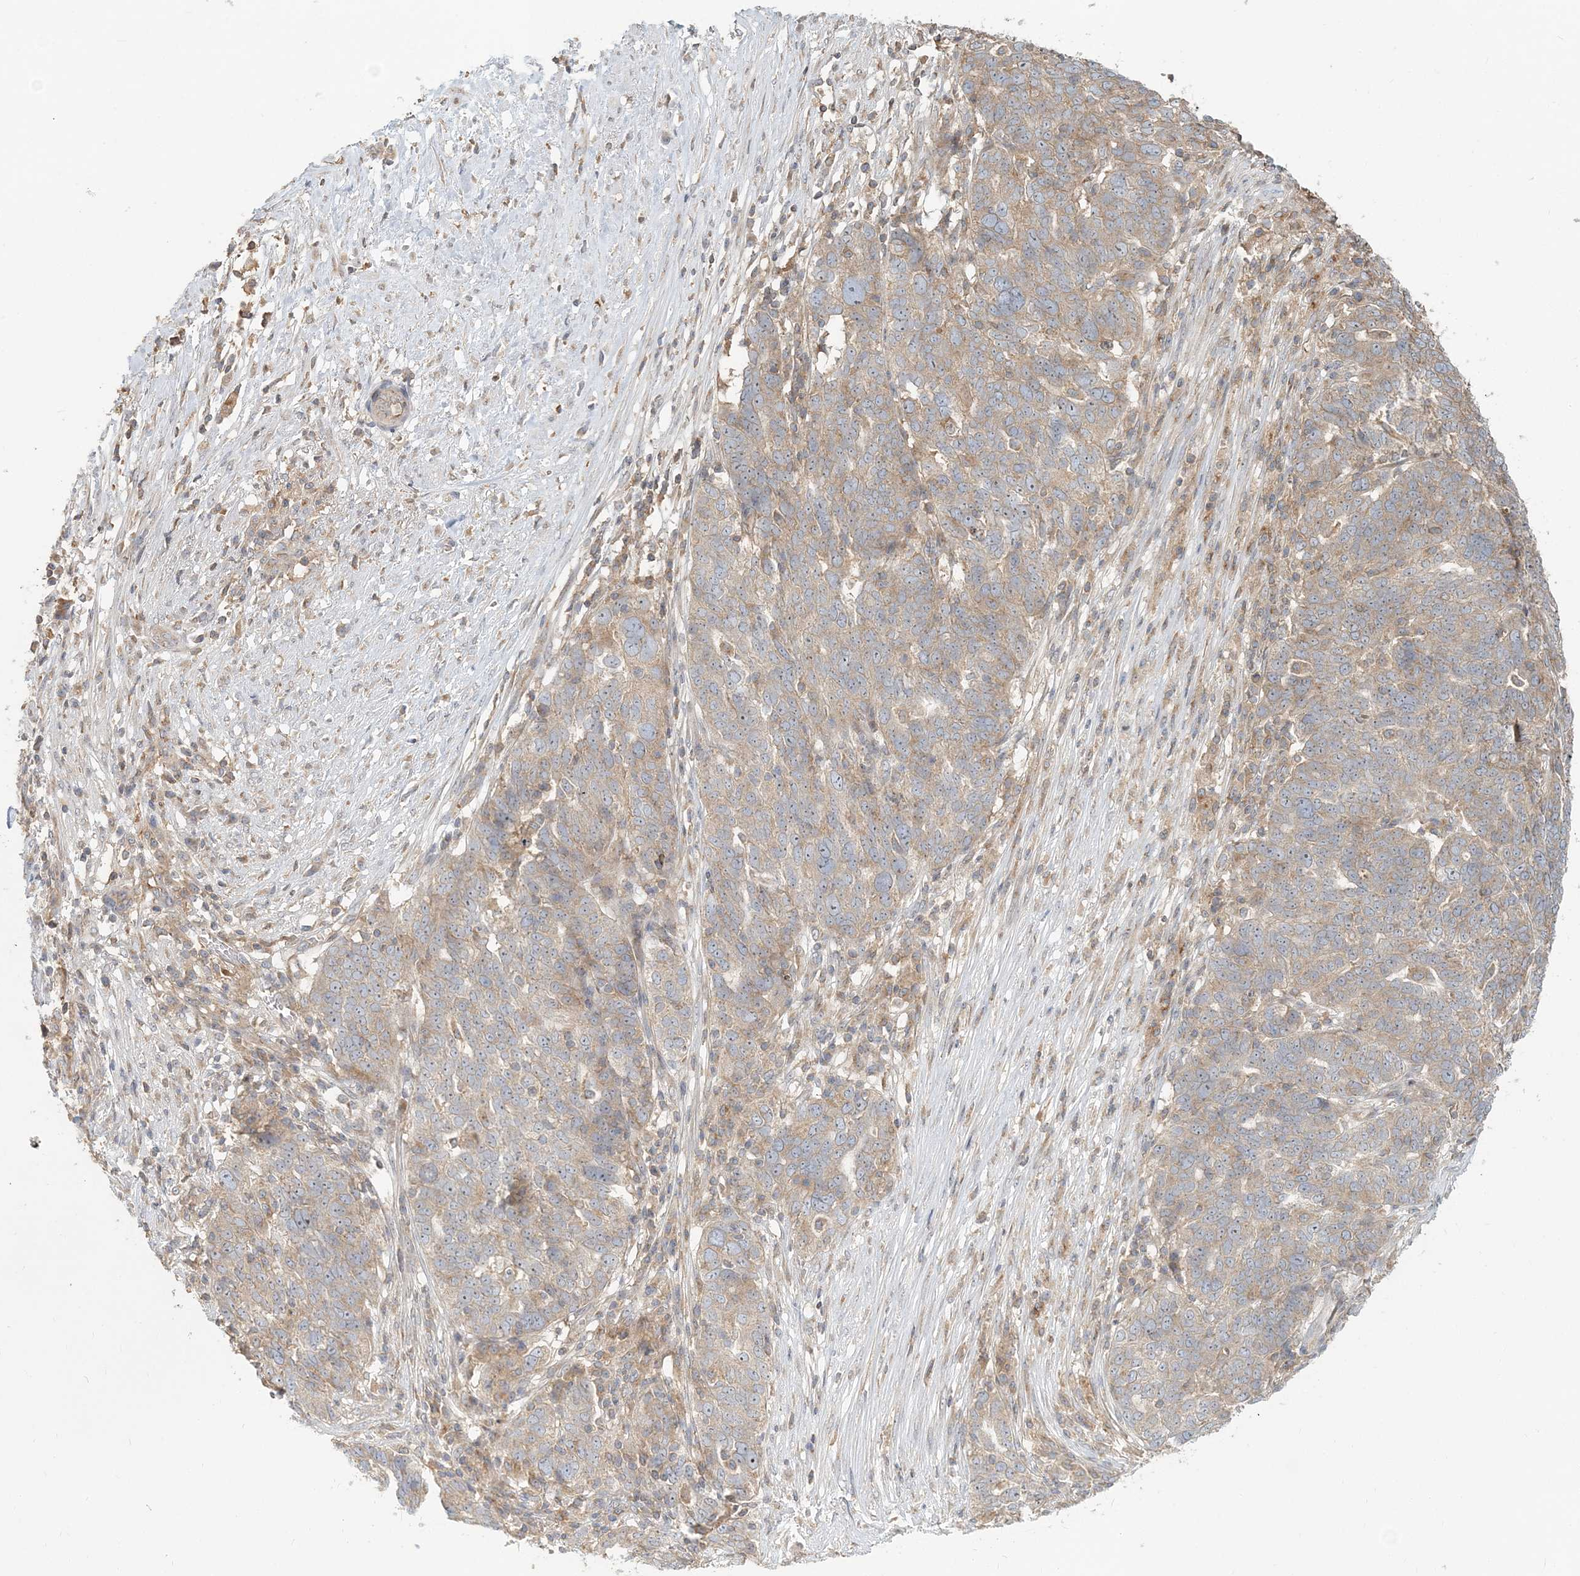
{"staining": {"intensity": "weak", "quantity": "25%-75%", "location": "cytoplasmic/membranous"}, "tissue": "ovarian cancer", "cell_type": "Tumor cells", "image_type": "cancer", "snomed": [{"axis": "morphology", "description": "Cystadenocarcinoma, serous, NOS"}, {"axis": "topography", "description": "Ovary"}], "caption": "The micrograph exhibits immunohistochemical staining of ovarian cancer. There is weak cytoplasmic/membranous positivity is appreciated in approximately 25%-75% of tumor cells.", "gene": "AP1AR", "patient": {"sex": "female", "age": 59}}